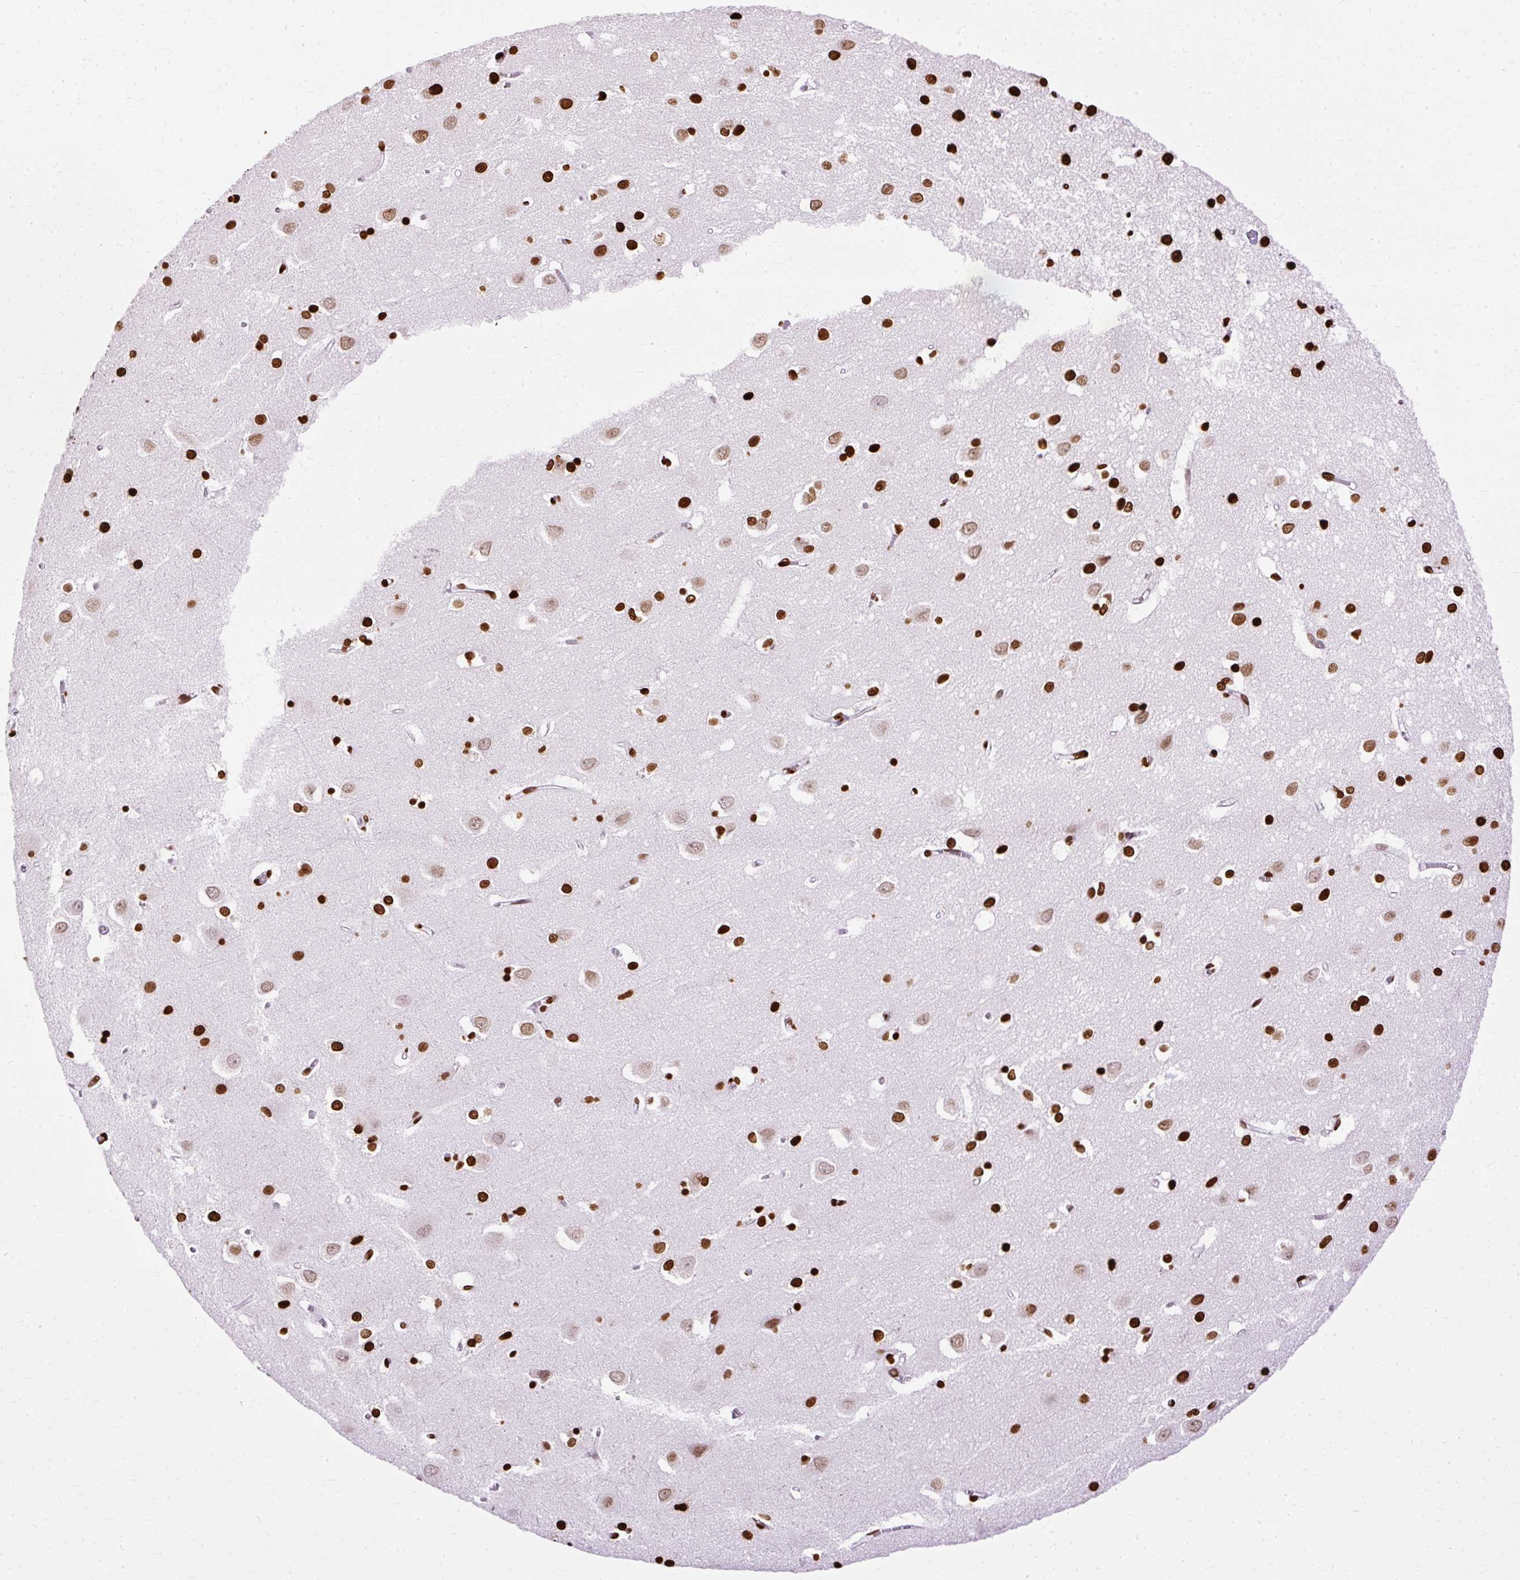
{"staining": {"intensity": "strong", "quantity": ">75%", "location": "nuclear"}, "tissue": "cerebral cortex", "cell_type": "Endothelial cells", "image_type": "normal", "snomed": [{"axis": "morphology", "description": "Normal tissue, NOS"}, {"axis": "topography", "description": "Cerebral cortex"}], "caption": "Protein staining of unremarkable cerebral cortex demonstrates strong nuclear staining in approximately >75% of endothelial cells.", "gene": "TMEM184C", "patient": {"sex": "male", "age": 70}}